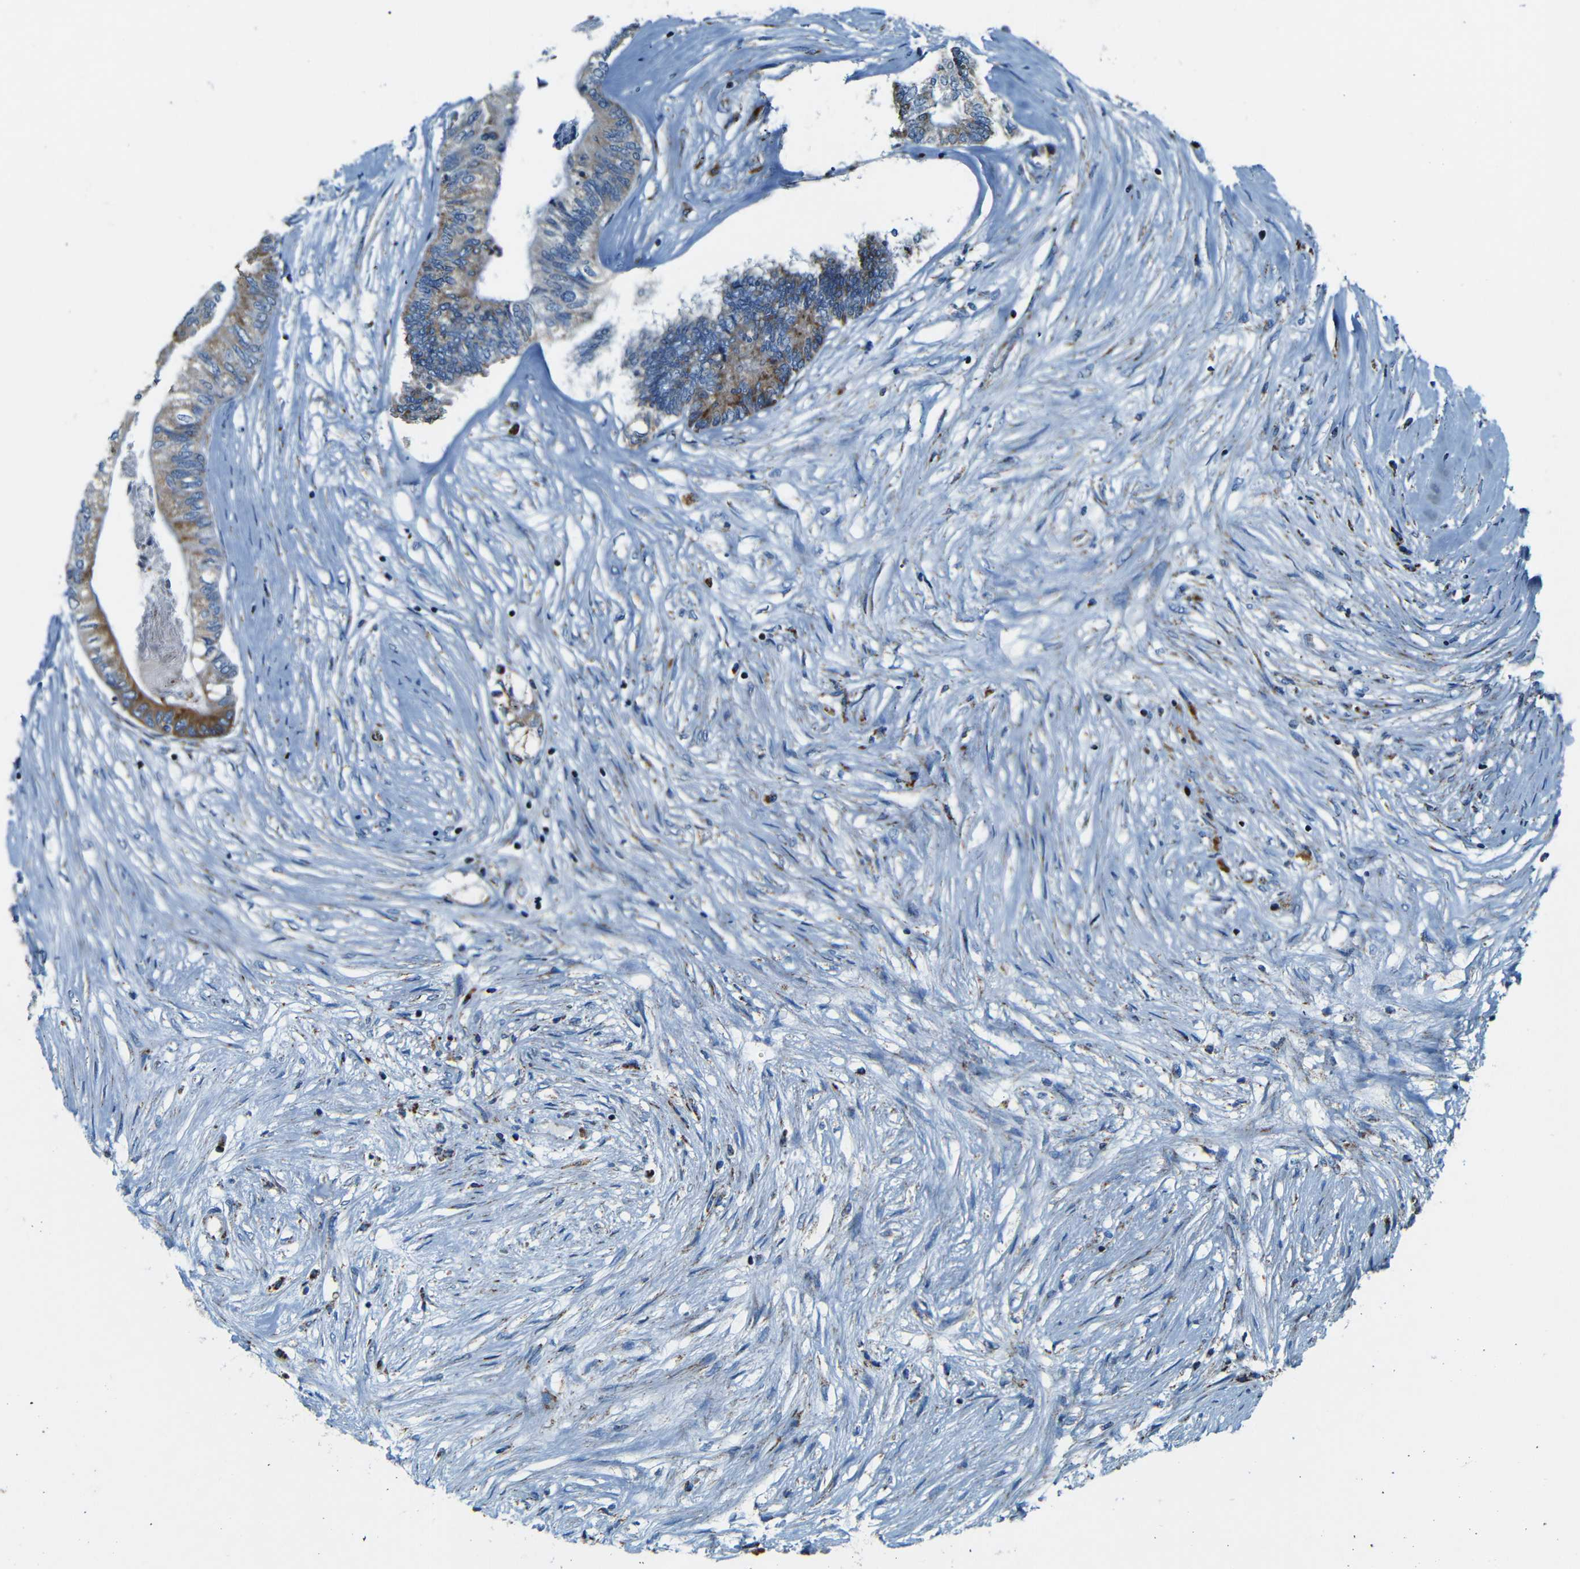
{"staining": {"intensity": "moderate", "quantity": ">75%", "location": "cytoplasmic/membranous"}, "tissue": "colorectal cancer", "cell_type": "Tumor cells", "image_type": "cancer", "snomed": [{"axis": "morphology", "description": "Adenocarcinoma, NOS"}, {"axis": "topography", "description": "Rectum"}], "caption": "A histopathology image of colorectal cancer stained for a protein displays moderate cytoplasmic/membranous brown staining in tumor cells.", "gene": "WSCD2", "patient": {"sex": "male", "age": 63}}